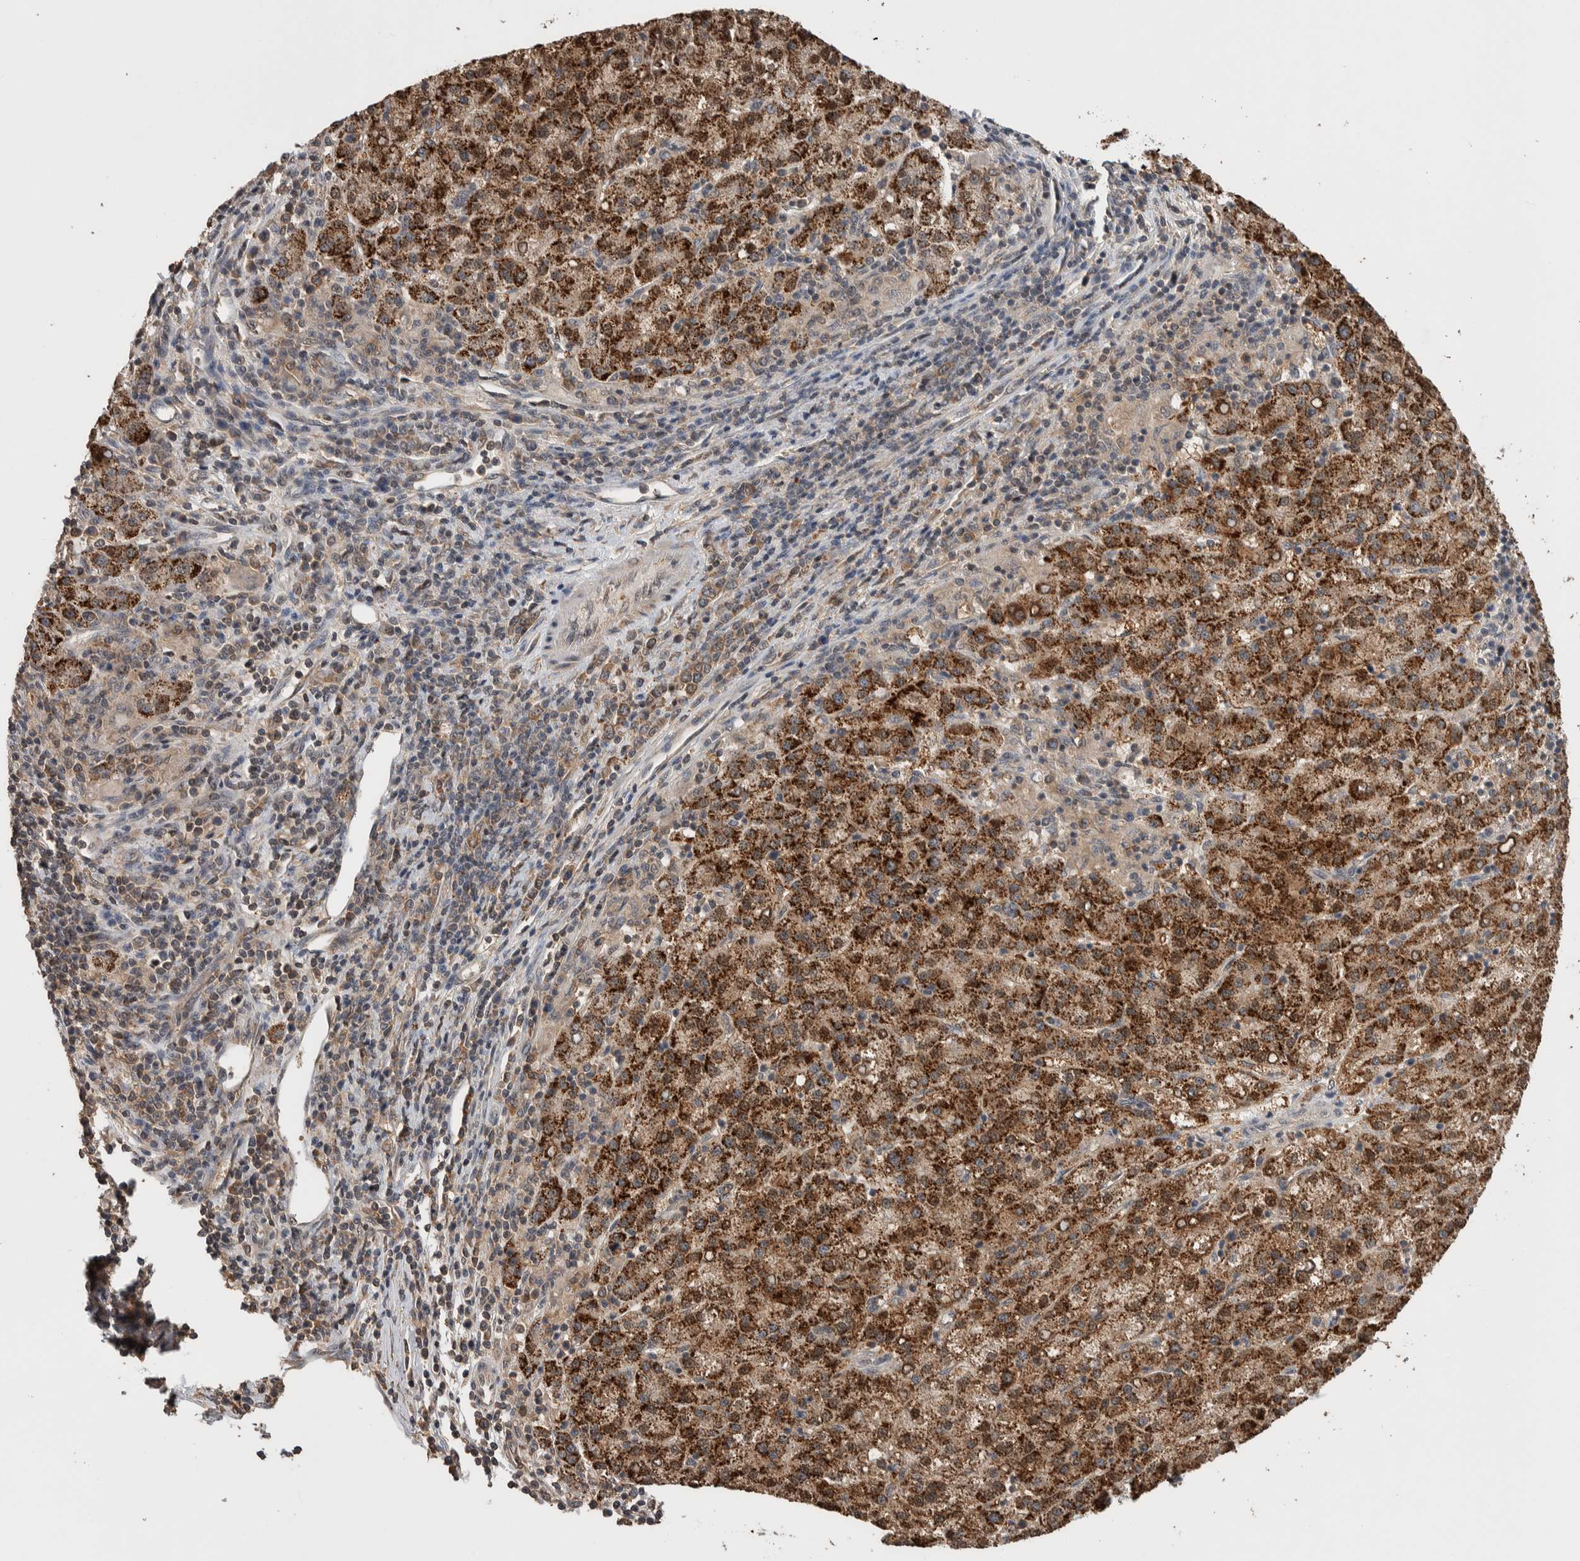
{"staining": {"intensity": "strong", "quantity": ">75%", "location": "cytoplasmic/membranous"}, "tissue": "liver cancer", "cell_type": "Tumor cells", "image_type": "cancer", "snomed": [{"axis": "morphology", "description": "Carcinoma, Hepatocellular, NOS"}, {"axis": "topography", "description": "Liver"}], "caption": "An image of hepatocellular carcinoma (liver) stained for a protein demonstrates strong cytoplasmic/membranous brown staining in tumor cells.", "gene": "DVL2", "patient": {"sex": "female", "age": 58}}